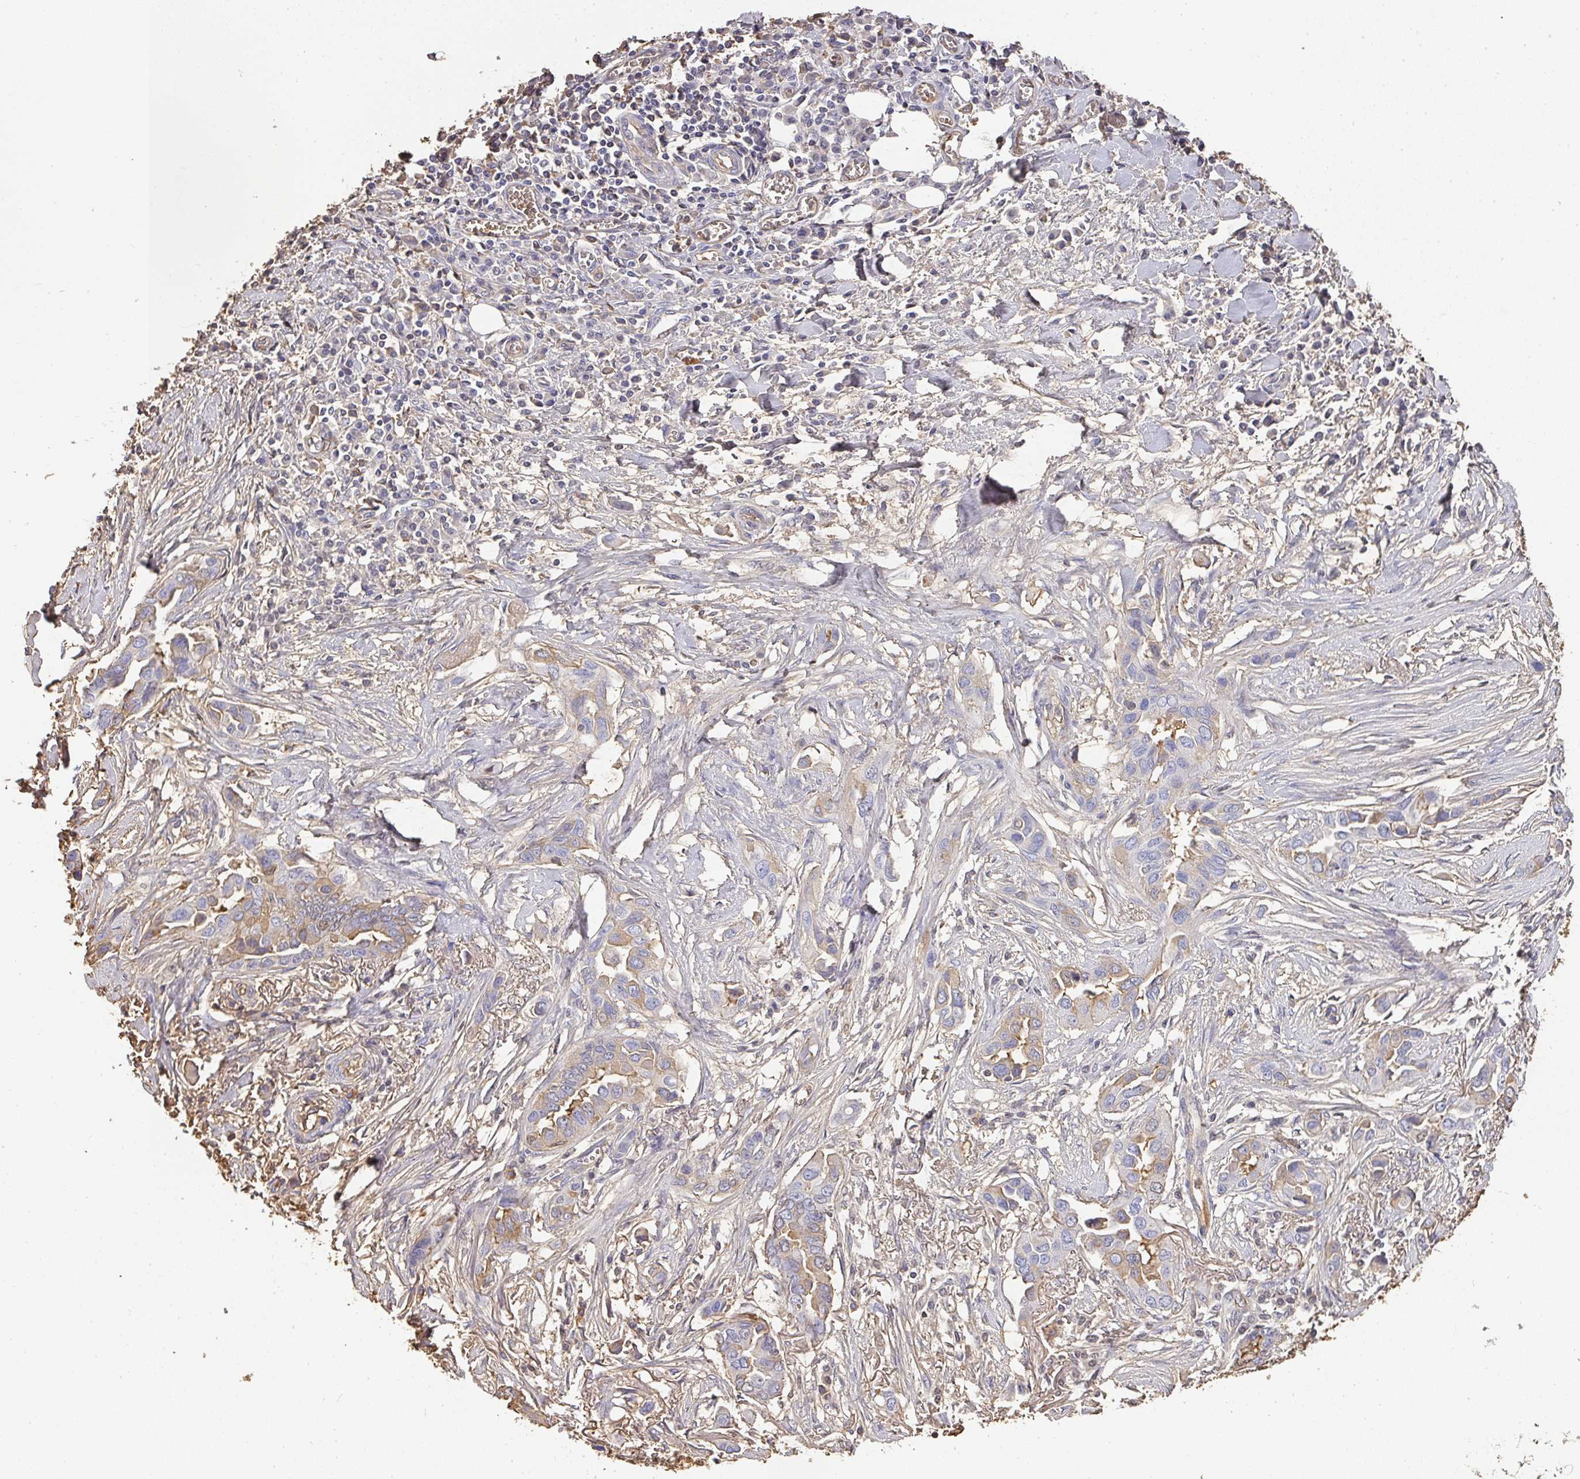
{"staining": {"intensity": "weak", "quantity": "25%-75%", "location": "cytoplasmic/membranous"}, "tissue": "lung cancer", "cell_type": "Tumor cells", "image_type": "cancer", "snomed": [{"axis": "morphology", "description": "Adenocarcinoma, NOS"}, {"axis": "topography", "description": "Lung"}], "caption": "Protein expression analysis of adenocarcinoma (lung) exhibits weak cytoplasmic/membranous positivity in approximately 25%-75% of tumor cells. The staining was performed using DAB to visualize the protein expression in brown, while the nuclei were stained in blue with hematoxylin (Magnification: 20x).", "gene": "ALB", "patient": {"sex": "female", "age": 76}}